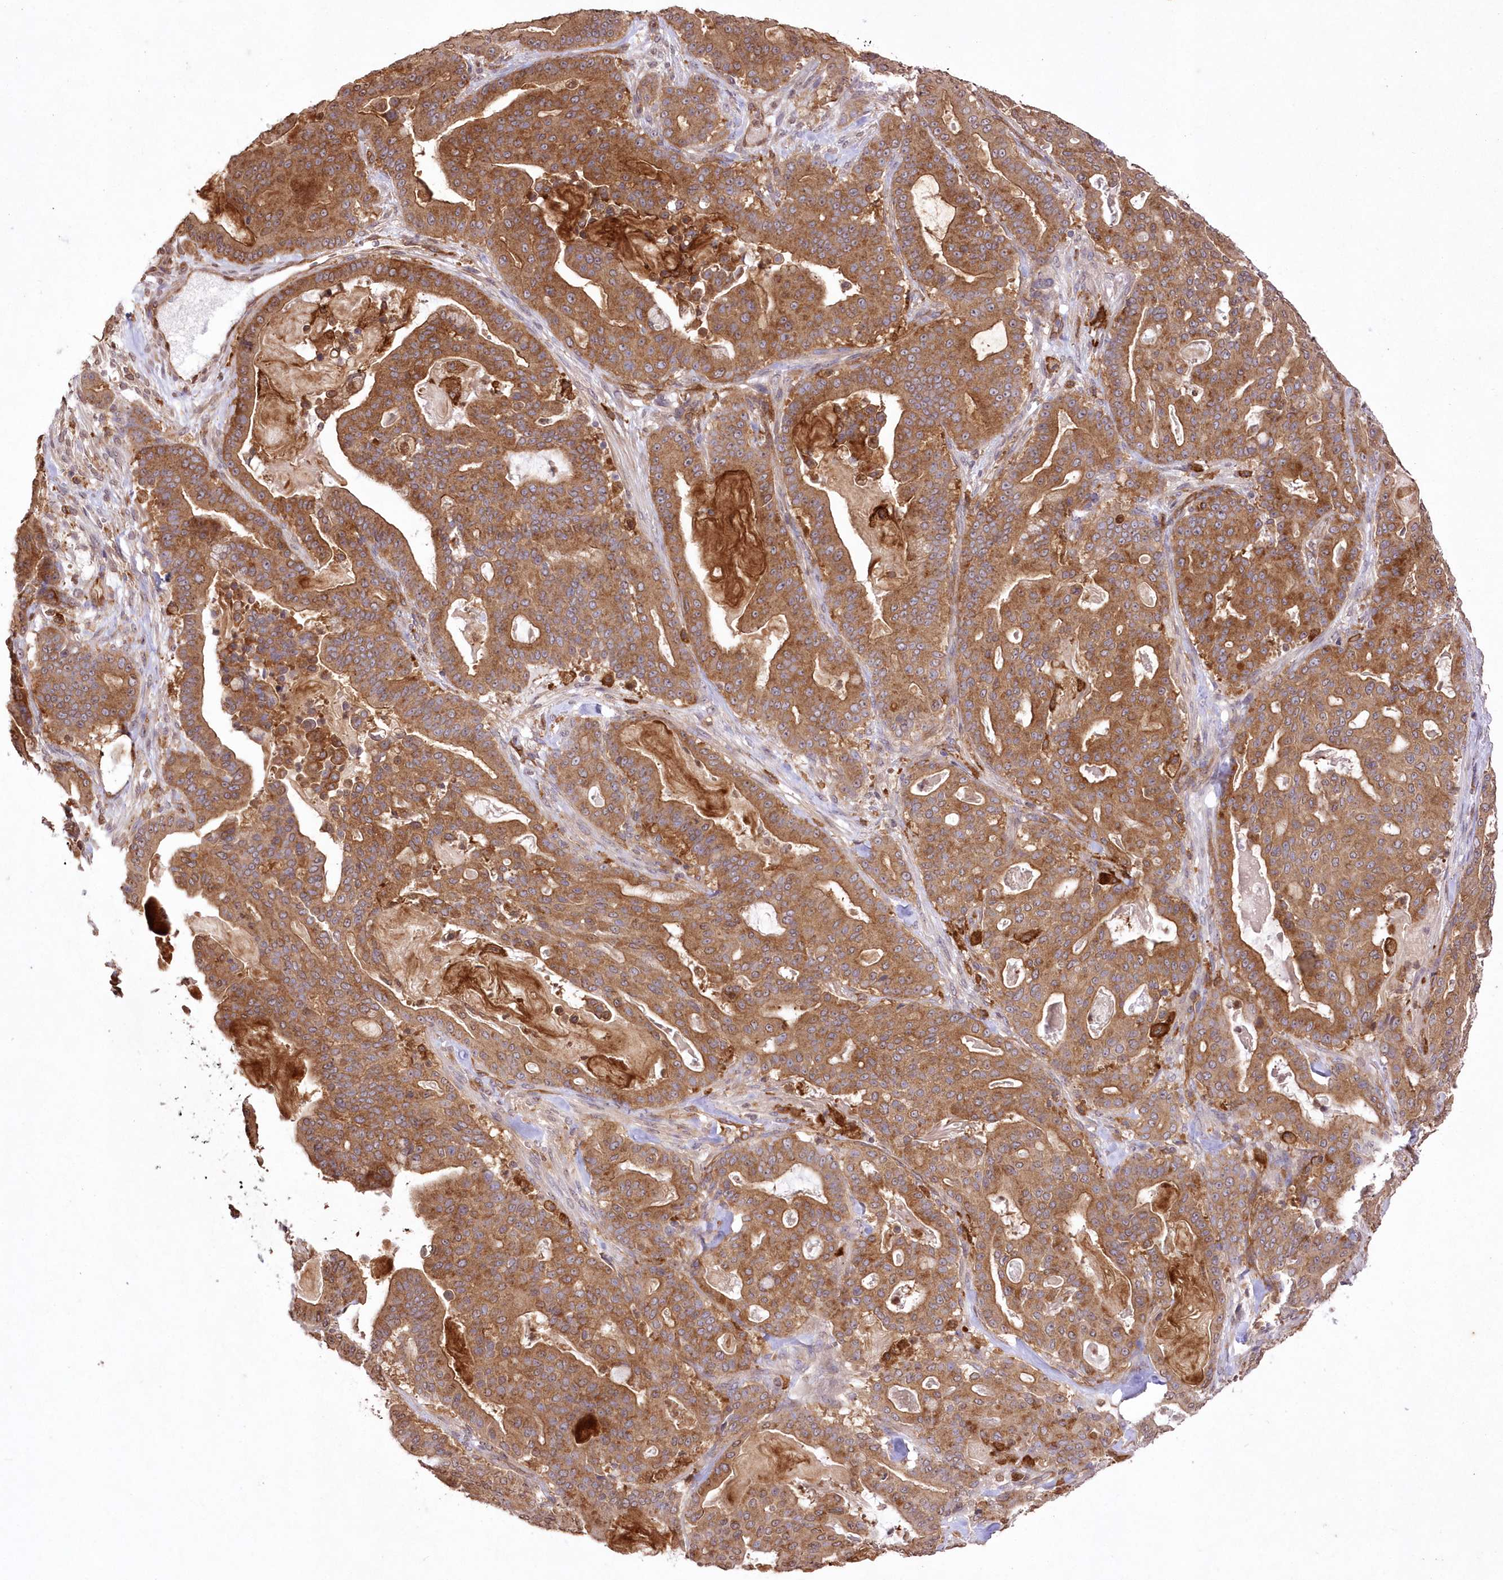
{"staining": {"intensity": "moderate", "quantity": ">75%", "location": "cytoplasmic/membranous,nuclear"}, "tissue": "pancreatic cancer", "cell_type": "Tumor cells", "image_type": "cancer", "snomed": [{"axis": "morphology", "description": "Adenocarcinoma, NOS"}, {"axis": "topography", "description": "Pancreas"}], "caption": "Adenocarcinoma (pancreatic) was stained to show a protein in brown. There is medium levels of moderate cytoplasmic/membranous and nuclear positivity in about >75% of tumor cells.", "gene": "FCHO2", "patient": {"sex": "male", "age": 63}}